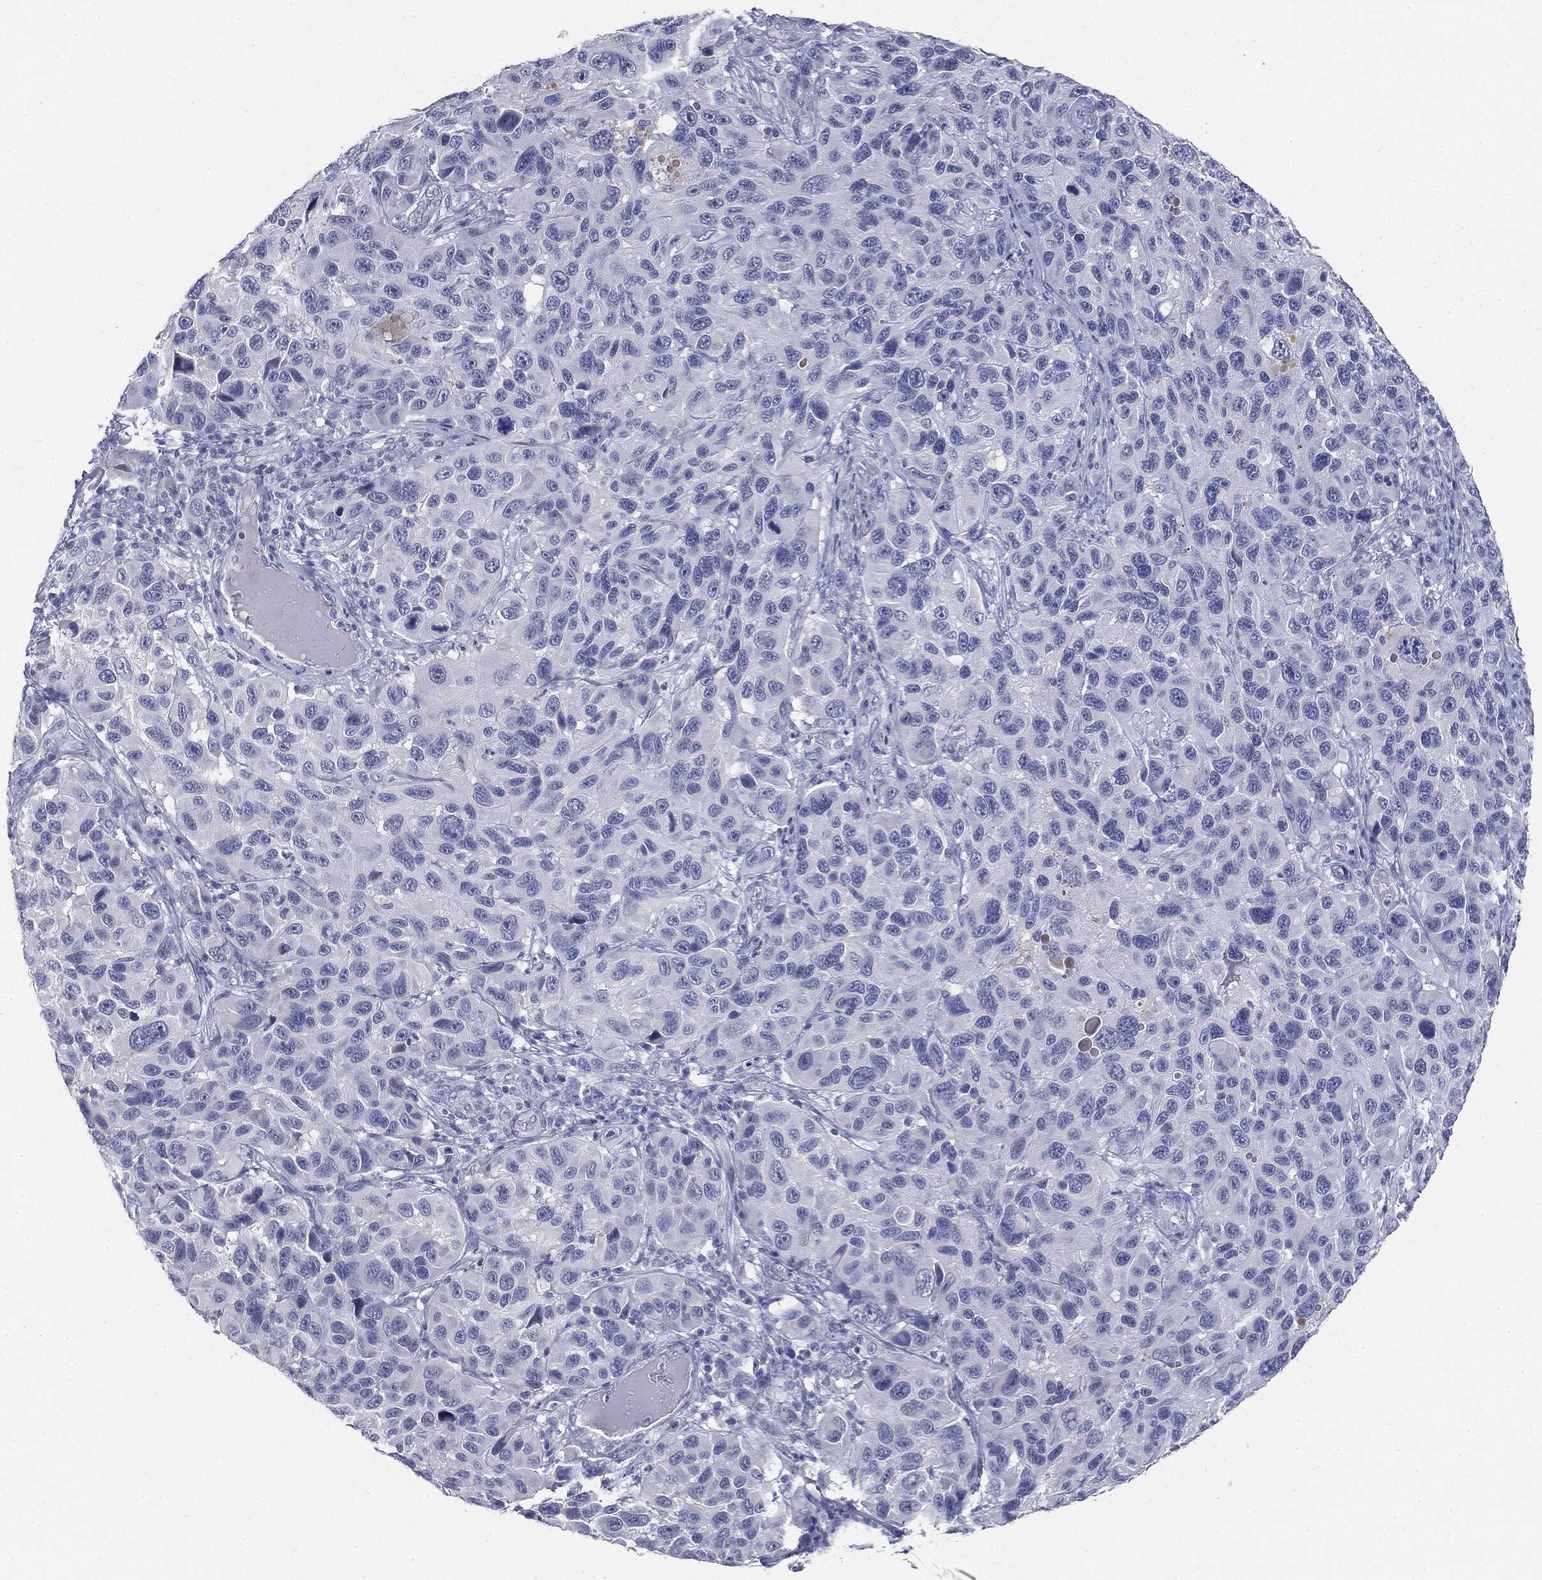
{"staining": {"intensity": "negative", "quantity": "none", "location": "none"}, "tissue": "melanoma", "cell_type": "Tumor cells", "image_type": "cancer", "snomed": [{"axis": "morphology", "description": "Malignant melanoma, NOS"}, {"axis": "topography", "description": "Skin"}], "caption": "Tumor cells show no significant protein expression in melanoma.", "gene": "CGB1", "patient": {"sex": "male", "age": 53}}